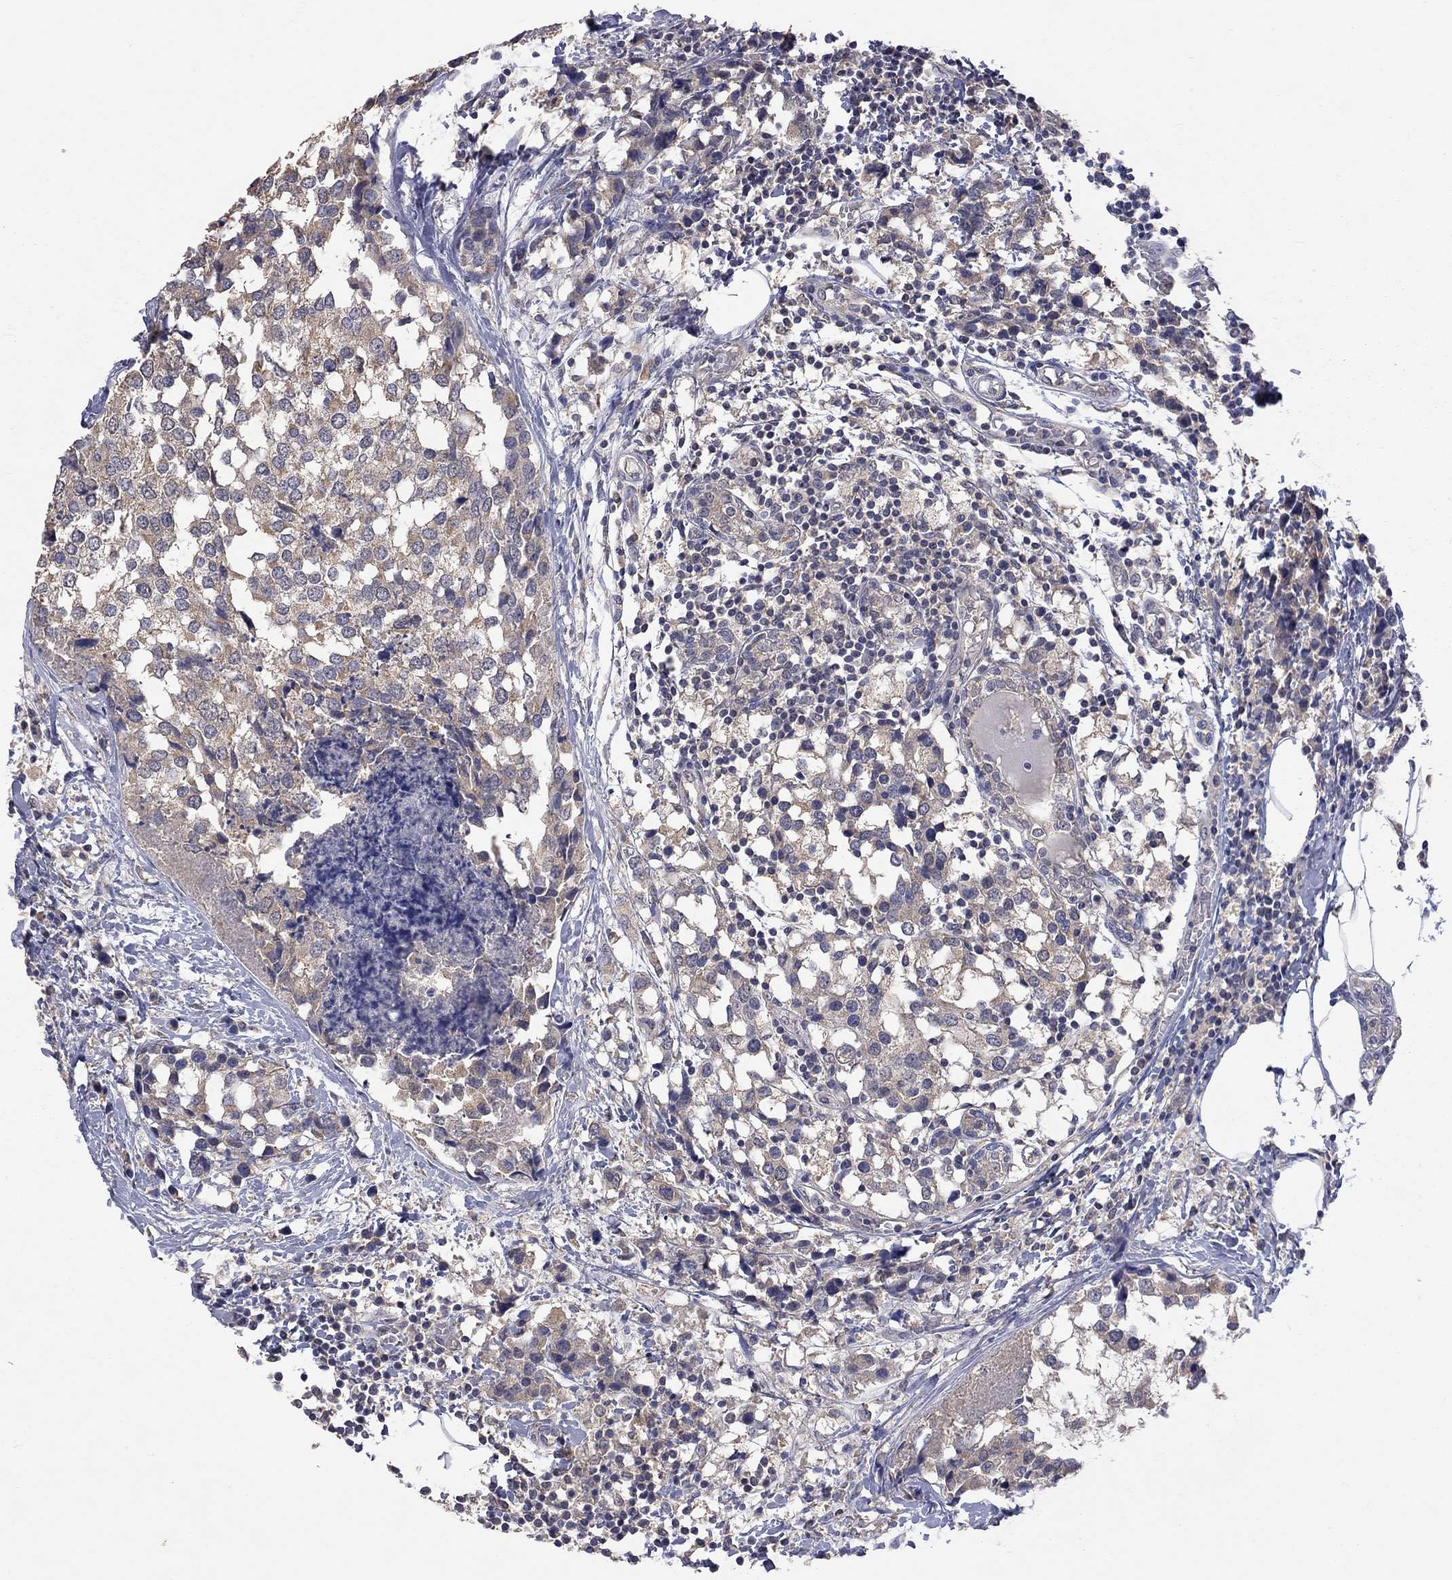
{"staining": {"intensity": "moderate", "quantity": ">75%", "location": "cytoplasmic/membranous"}, "tissue": "breast cancer", "cell_type": "Tumor cells", "image_type": "cancer", "snomed": [{"axis": "morphology", "description": "Lobular carcinoma"}, {"axis": "topography", "description": "Breast"}], "caption": "A photomicrograph of lobular carcinoma (breast) stained for a protein demonstrates moderate cytoplasmic/membranous brown staining in tumor cells.", "gene": "HTR6", "patient": {"sex": "female", "age": 59}}